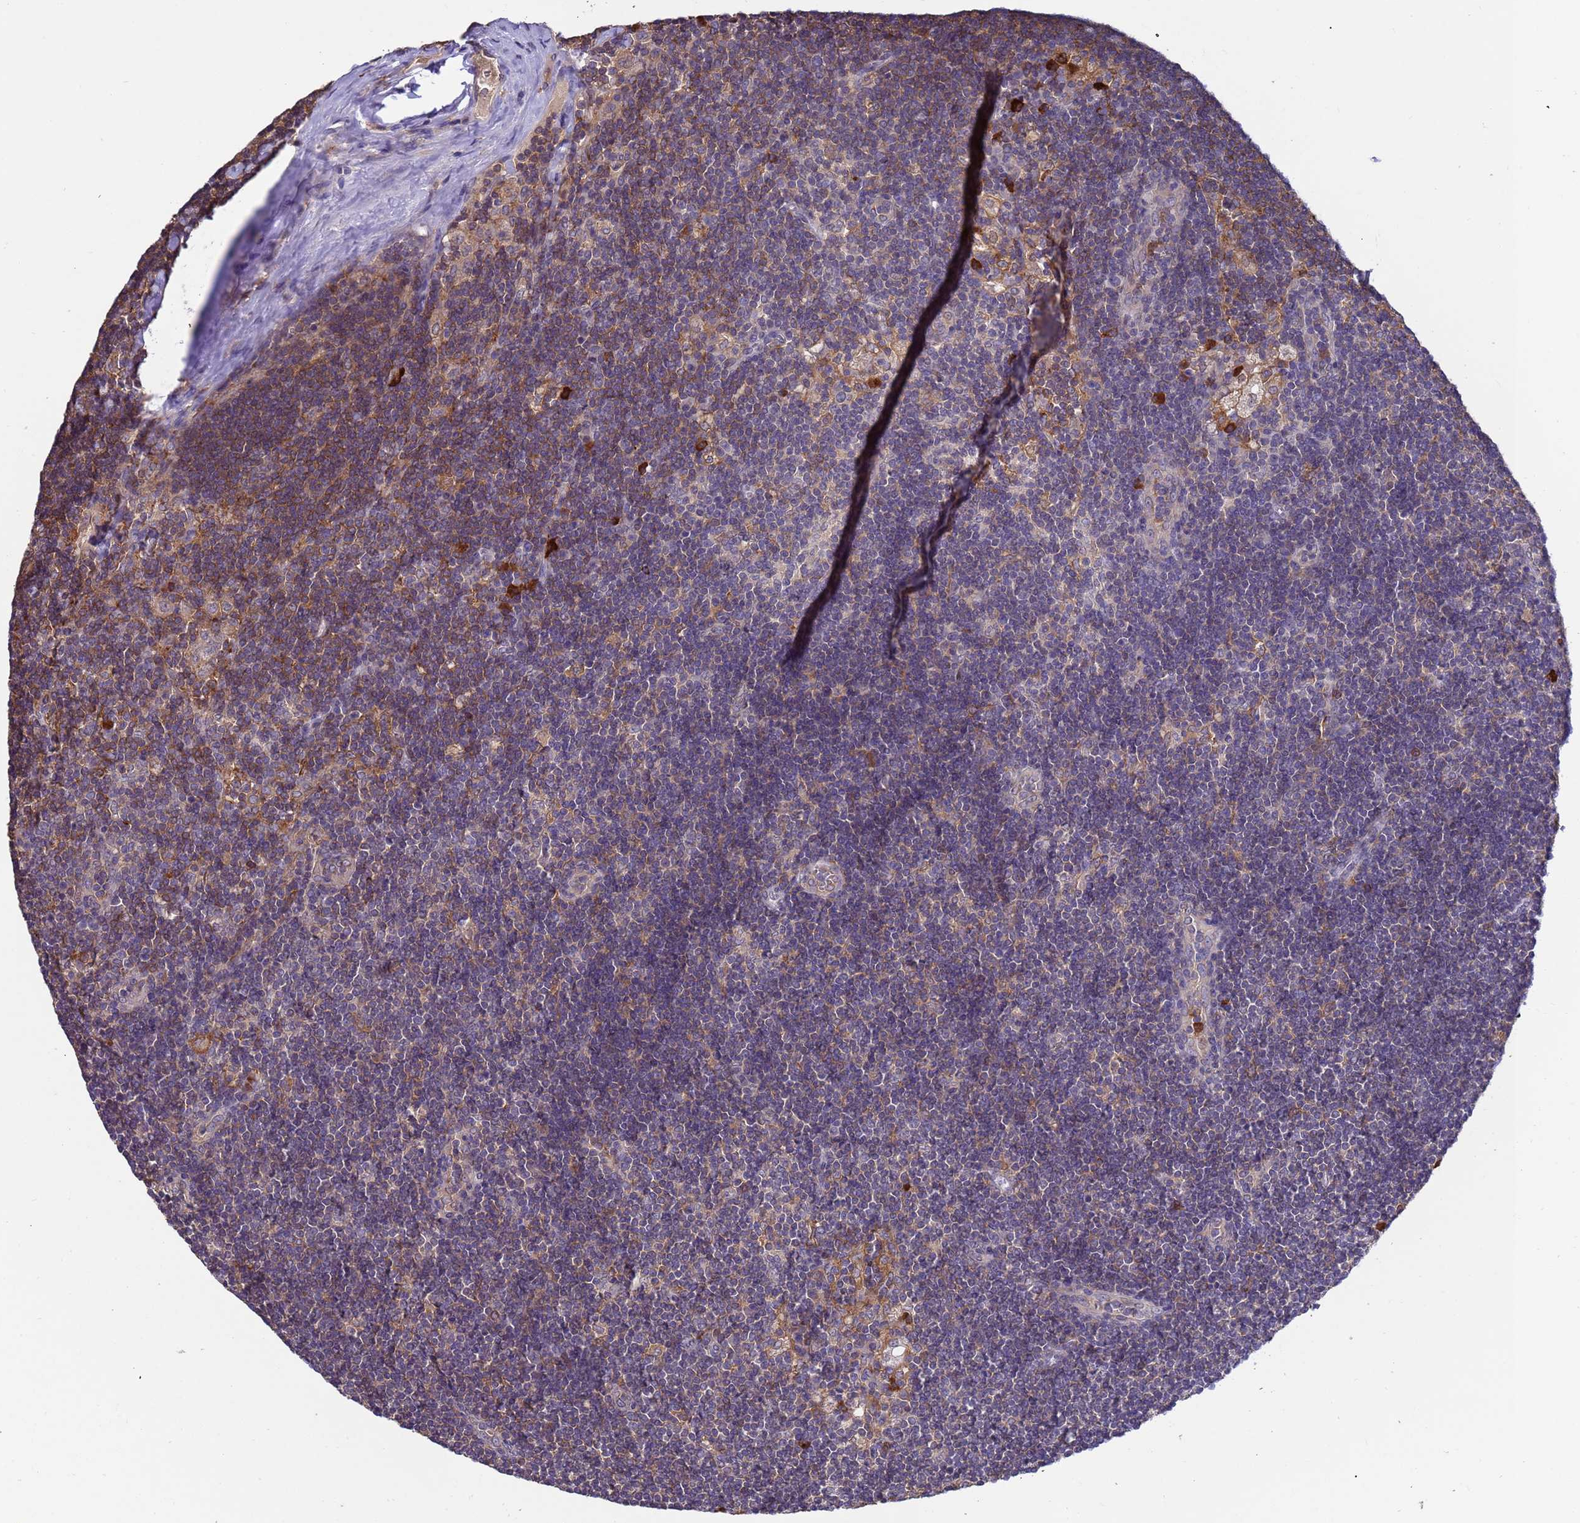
{"staining": {"intensity": "strong", "quantity": "<25%", "location": "cytoplasmic/membranous"}, "tissue": "lymph node", "cell_type": "Germinal center cells", "image_type": "normal", "snomed": [{"axis": "morphology", "description": "Normal tissue, NOS"}, {"axis": "topography", "description": "Lymph node"}], "caption": "Strong cytoplasmic/membranous positivity is seen in about <25% of germinal center cells in normal lymph node.", "gene": "AMPD3", "patient": {"sex": "male", "age": 24}}